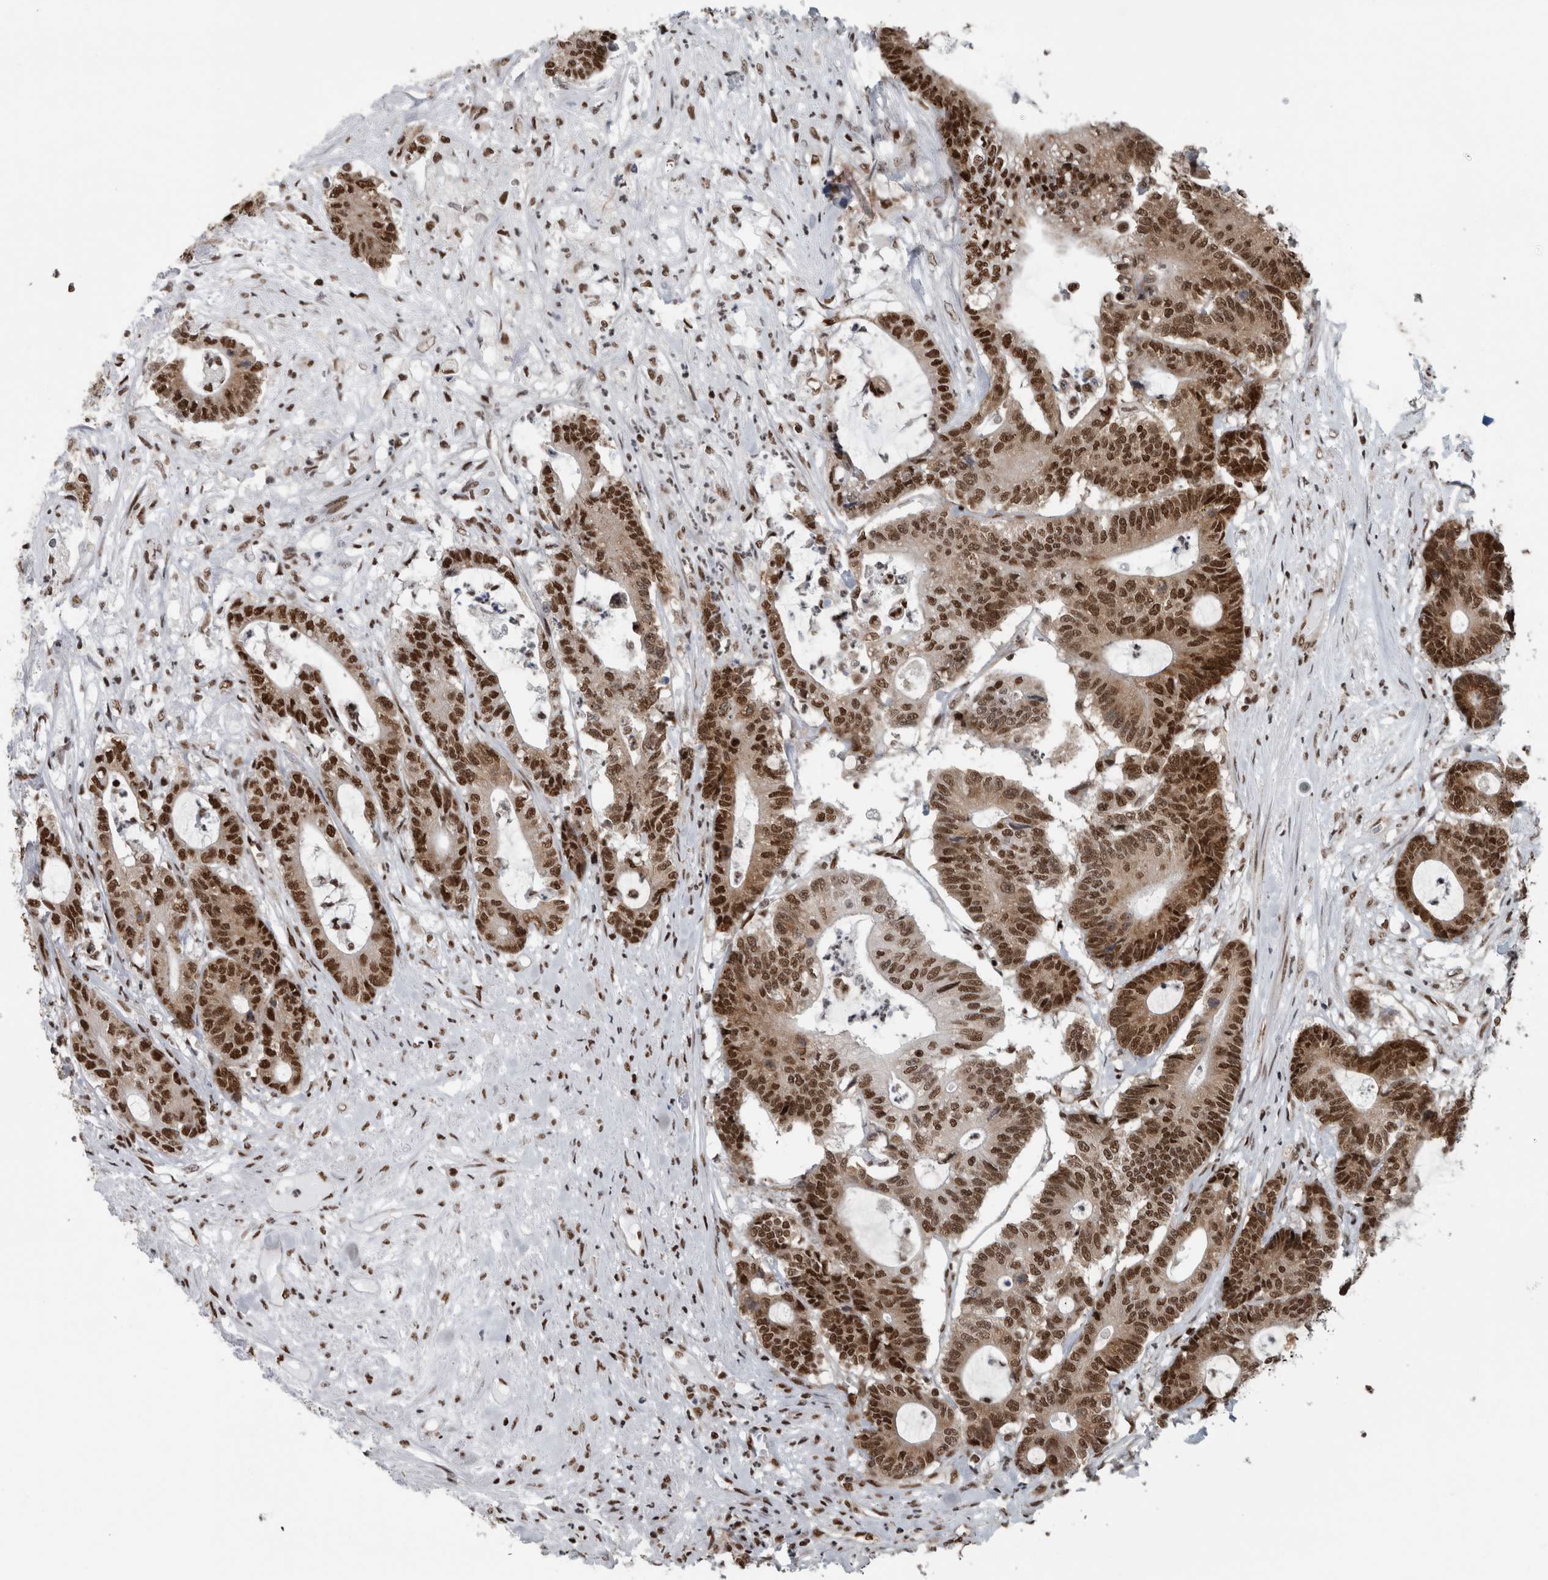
{"staining": {"intensity": "strong", "quantity": ">75%", "location": "nuclear"}, "tissue": "colorectal cancer", "cell_type": "Tumor cells", "image_type": "cancer", "snomed": [{"axis": "morphology", "description": "Adenocarcinoma, NOS"}, {"axis": "topography", "description": "Colon"}], "caption": "A brown stain shows strong nuclear staining of a protein in adenocarcinoma (colorectal) tumor cells.", "gene": "DNMT3A", "patient": {"sex": "female", "age": 84}}